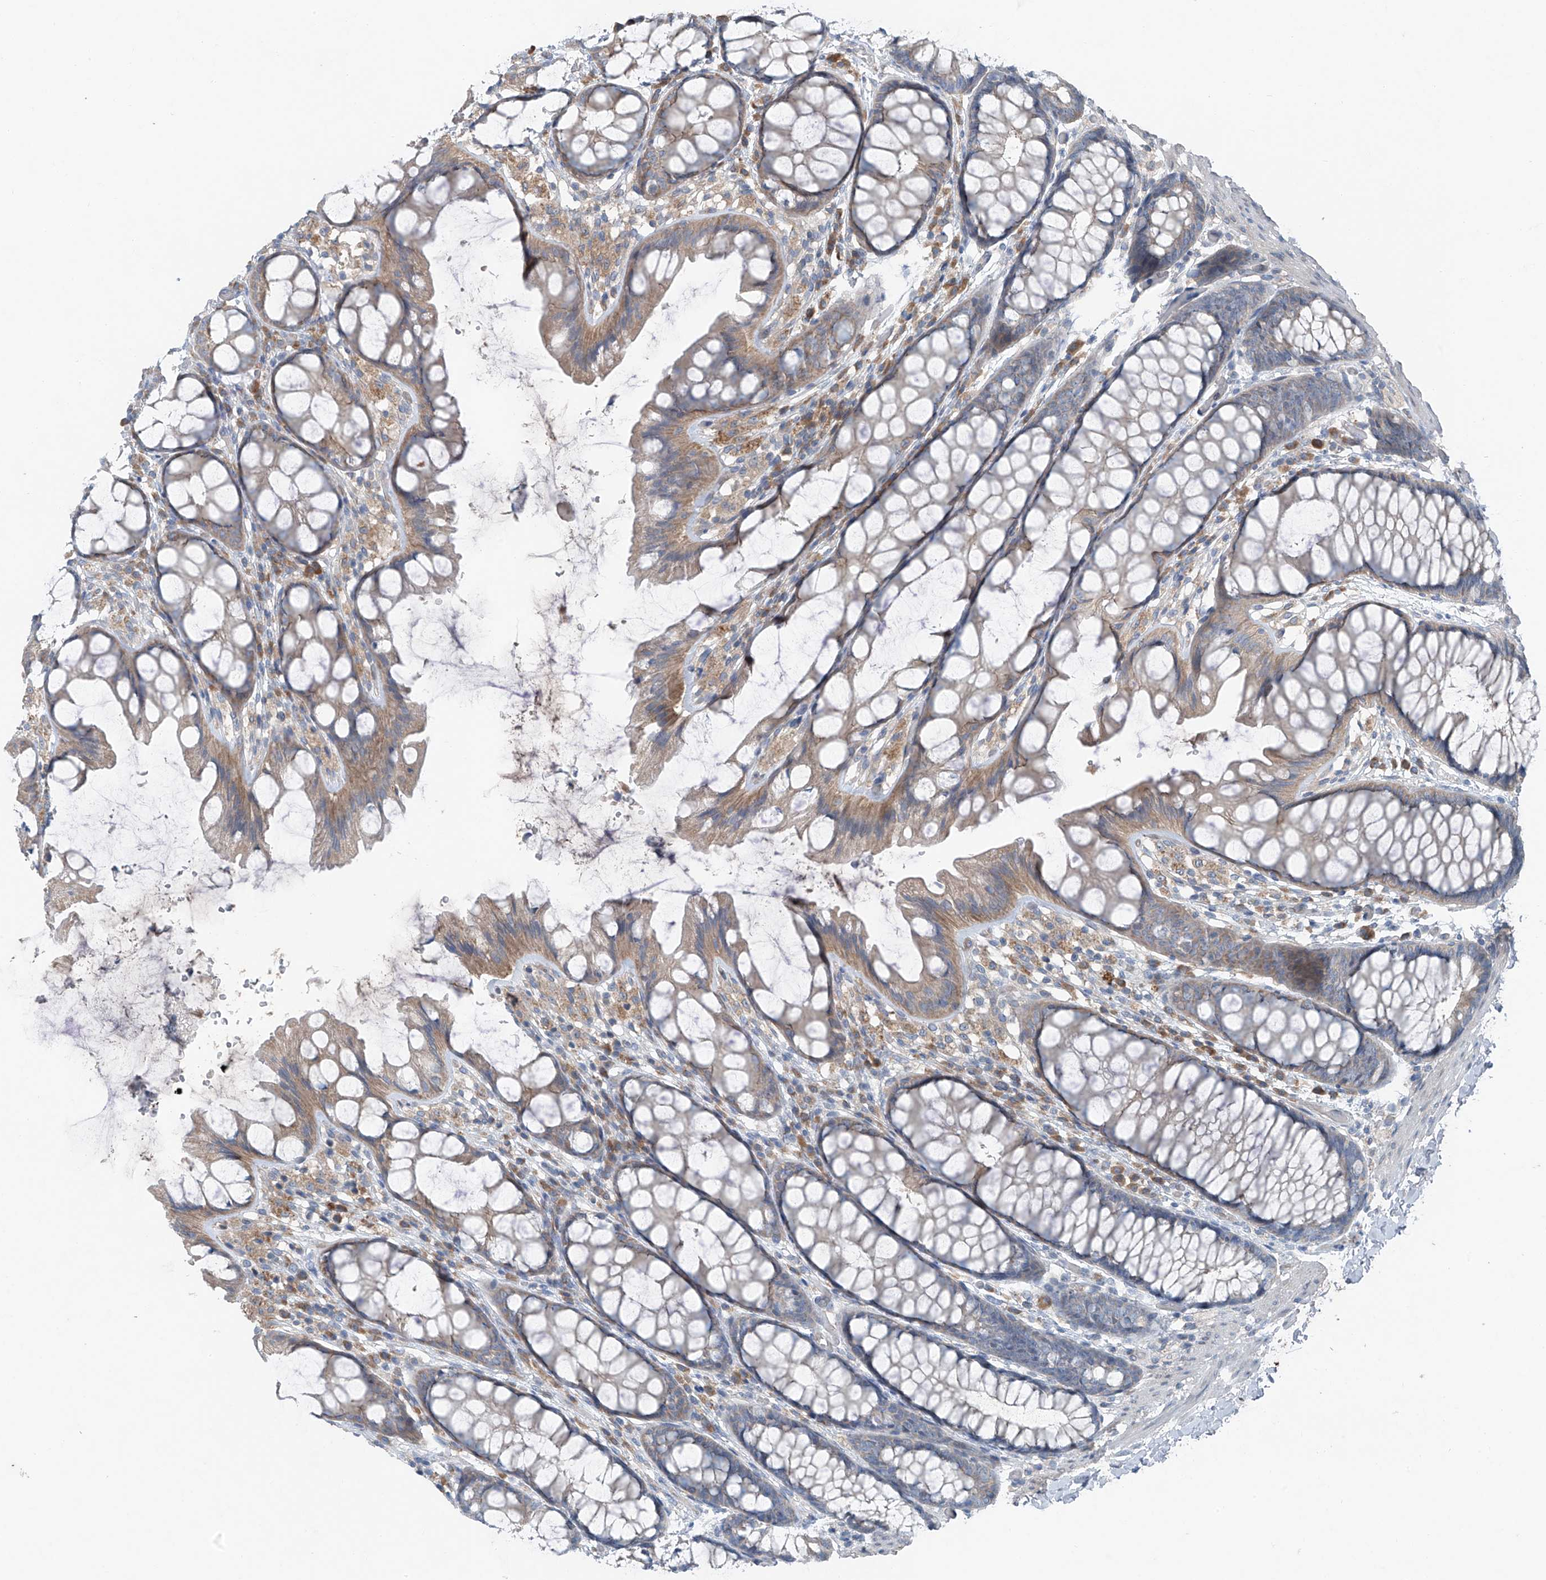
{"staining": {"intensity": "weak", "quantity": "25%-75%", "location": "cytoplasmic/membranous"}, "tissue": "colon", "cell_type": "Endothelial cells", "image_type": "normal", "snomed": [{"axis": "morphology", "description": "Normal tissue, NOS"}, {"axis": "topography", "description": "Colon"}], "caption": "Immunohistochemical staining of unremarkable human colon shows weak cytoplasmic/membranous protein expression in approximately 25%-75% of endothelial cells.", "gene": "FOXRED2", "patient": {"sex": "male", "age": 47}}